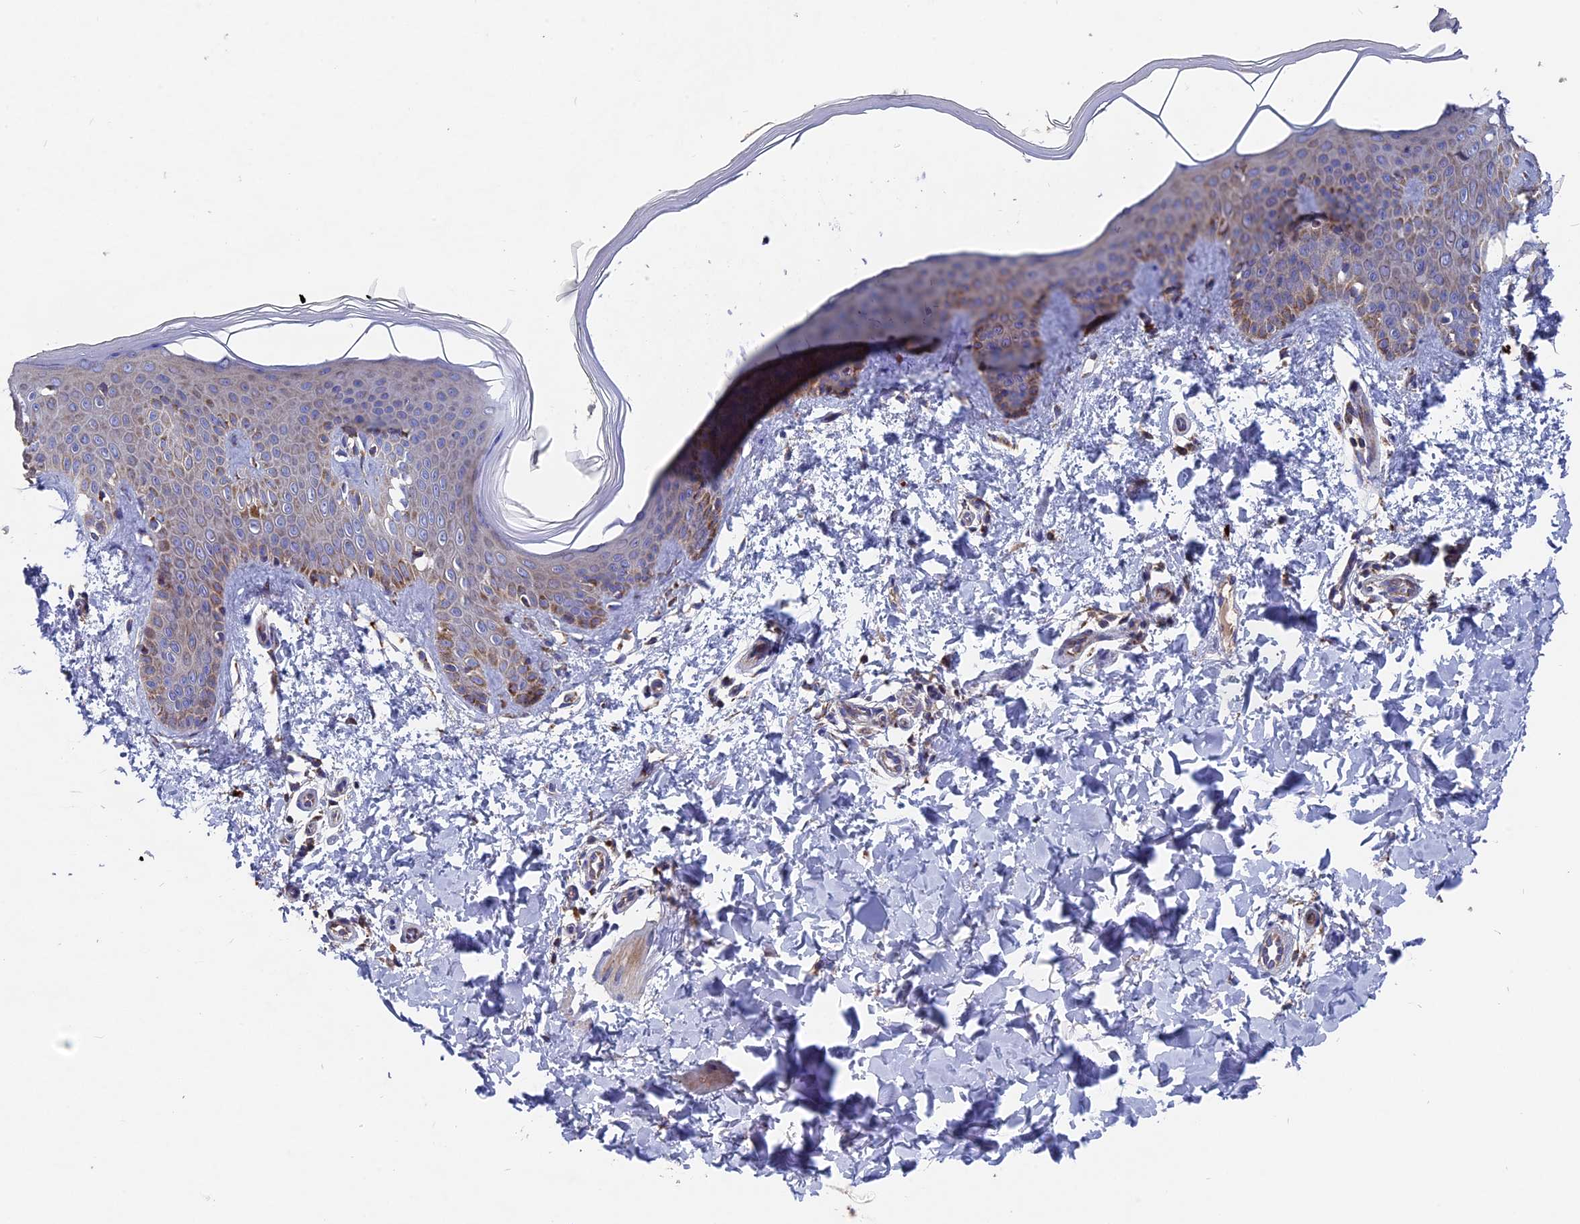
{"staining": {"intensity": "moderate", "quantity": ">75%", "location": "cytoplasmic/membranous"}, "tissue": "skin", "cell_type": "Fibroblasts", "image_type": "normal", "snomed": [{"axis": "morphology", "description": "Normal tissue, NOS"}, {"axis": "topography", "description": "Skin"}], "caption": "Immunohistochemistry staining of normal skin, which demonstrates medium levels of moderate cytoplasmic/membranous expression in about >75% of fibroblasts indicating moderate cytoplasmic/membranous protein staining. The staining was performed using DAB (brown) for protein detection and nuclei were counterstained in hematoxylin (blue).", "gene": "TGFA", "patient": {"sex": "male", "age": 36}}